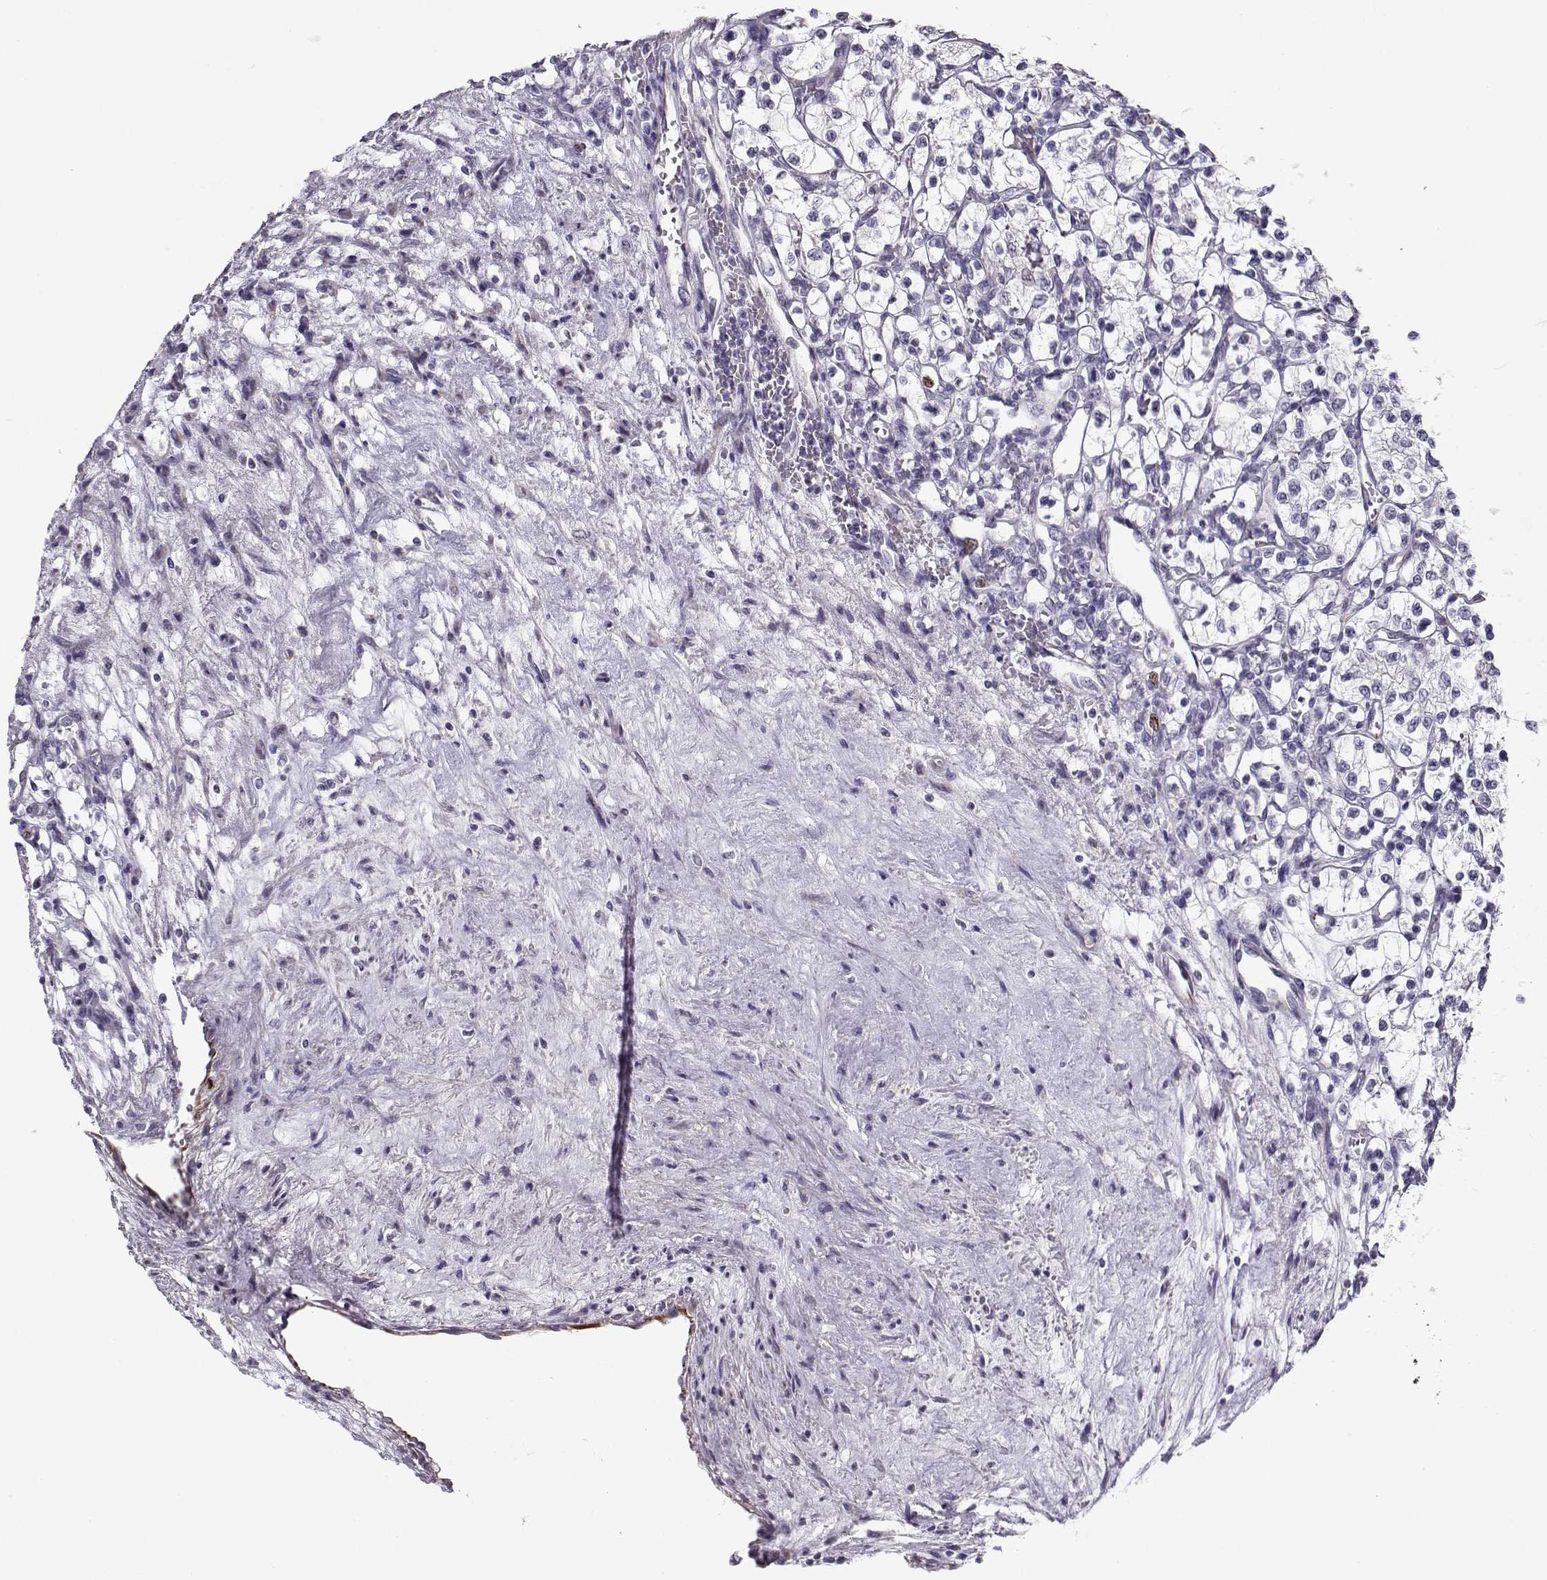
{"staining": {"intensity": "negative", "quantity": "none", "location": "none"}, "tissue": "renal cancer", "cell_type": "Tumor cells", "image_type": "cancer", "snomed": [{"axis": "morphology", "description": "Adenocarcinoma, NOS"}, {"axis": "topography", "description": "Kidney"}], "caption": "High power microscopy photomicrograph of an immunohistochemistry image of adenocarcinoma (renal), revealing no significant staining in tumor cells.", "gene": "NPW", "patient": {"sex": "female", "age": 69}}